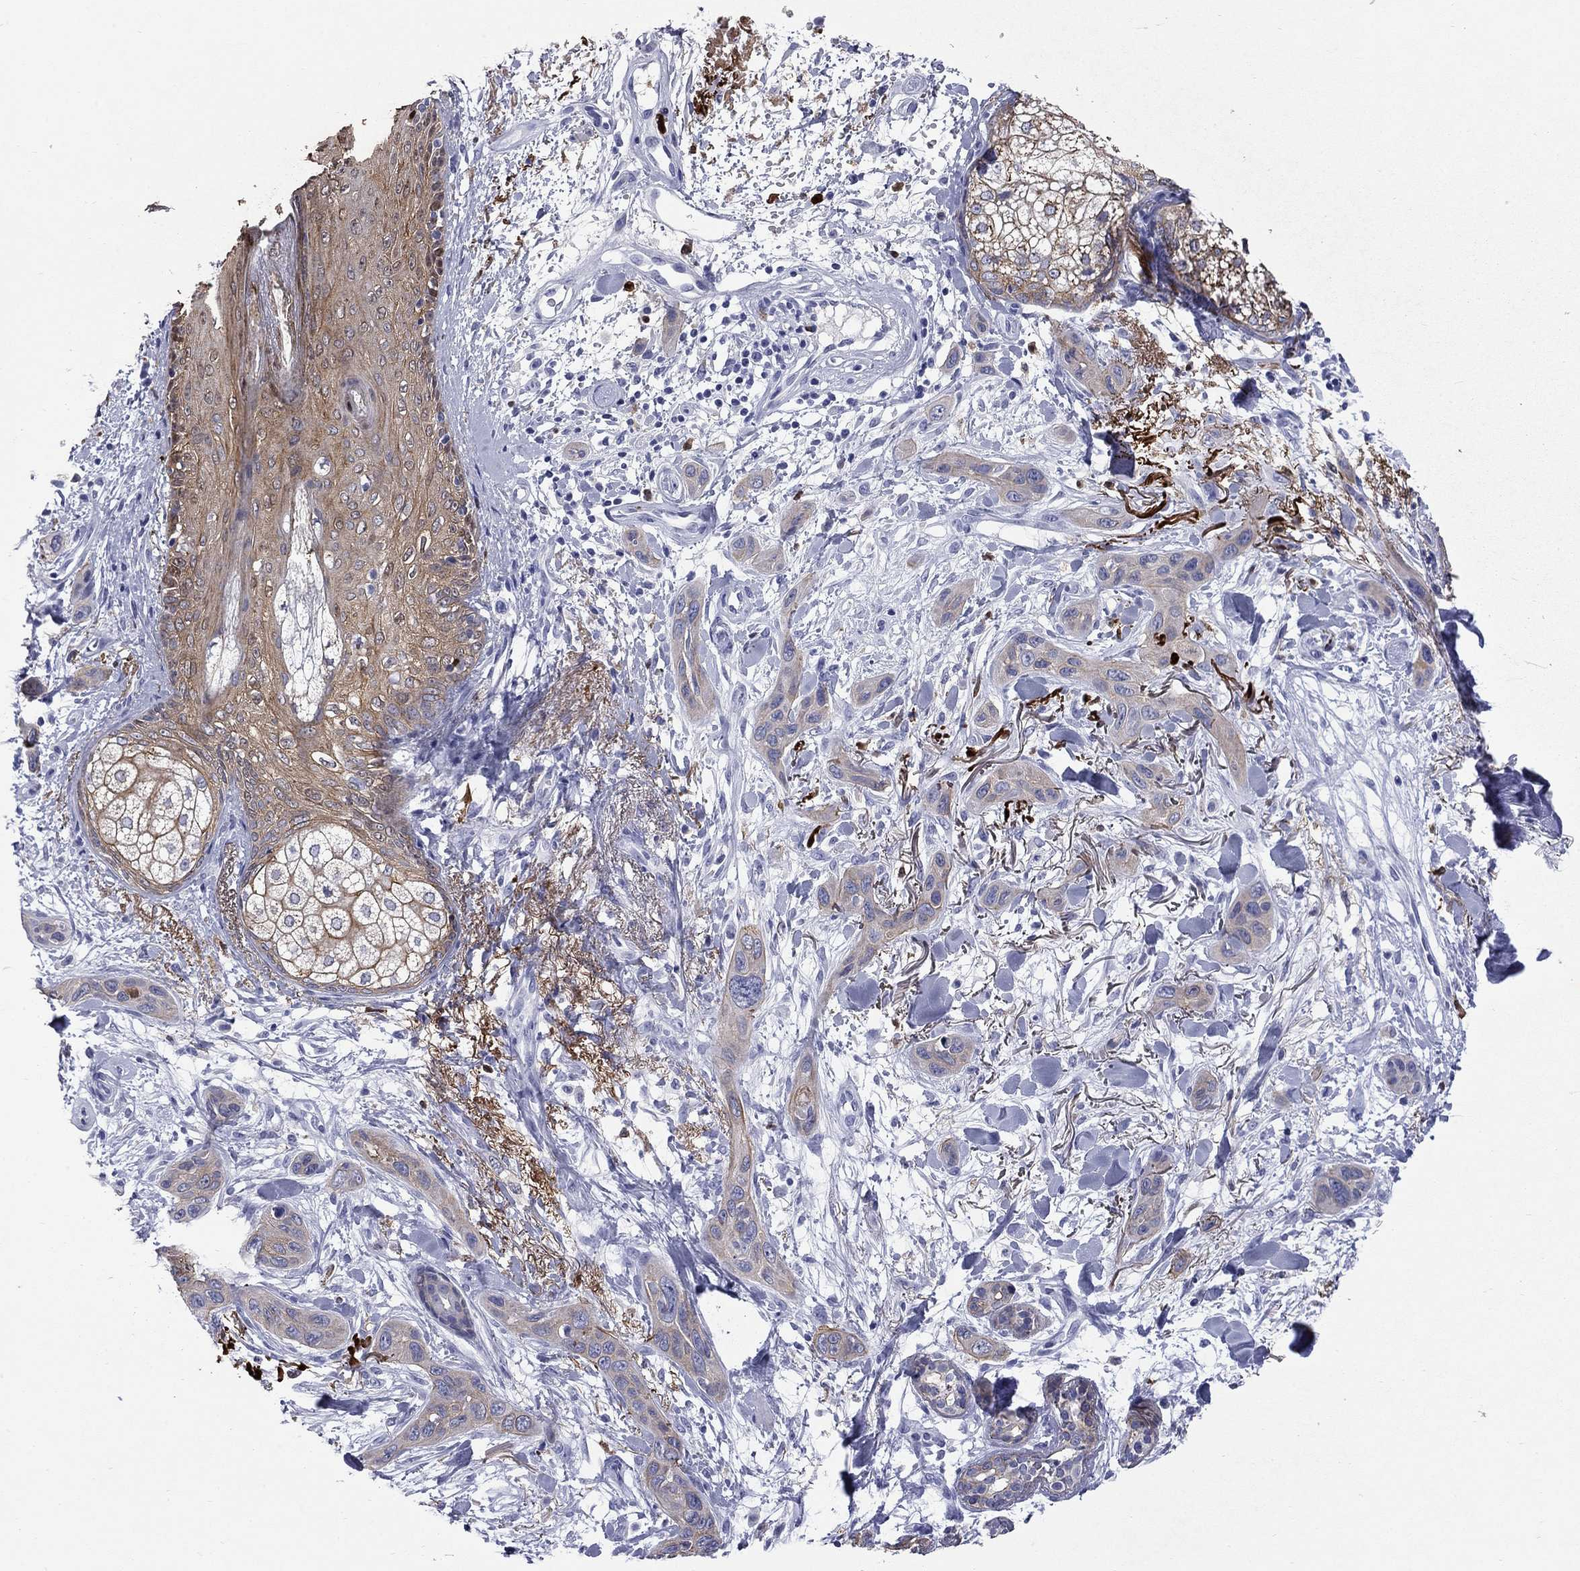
{"staining": {"intensity": "weak", "quantity": "<25%", "location": "cytoplasmic/membranous"}, "tissue": "skin cancer", "cell_type": "Tumor cells", "image_type": "cancer", "snomed": [{"axis": "morphology", "description": "Squamous cell carcinoma, NOS"}, {"axis": "topography", "description": "Skin"}], "caption": "There is no significant expression in tumor cells of skin cancer.", "gene": "TRIM29", "patient": {"sex": "male", "age": 78}}